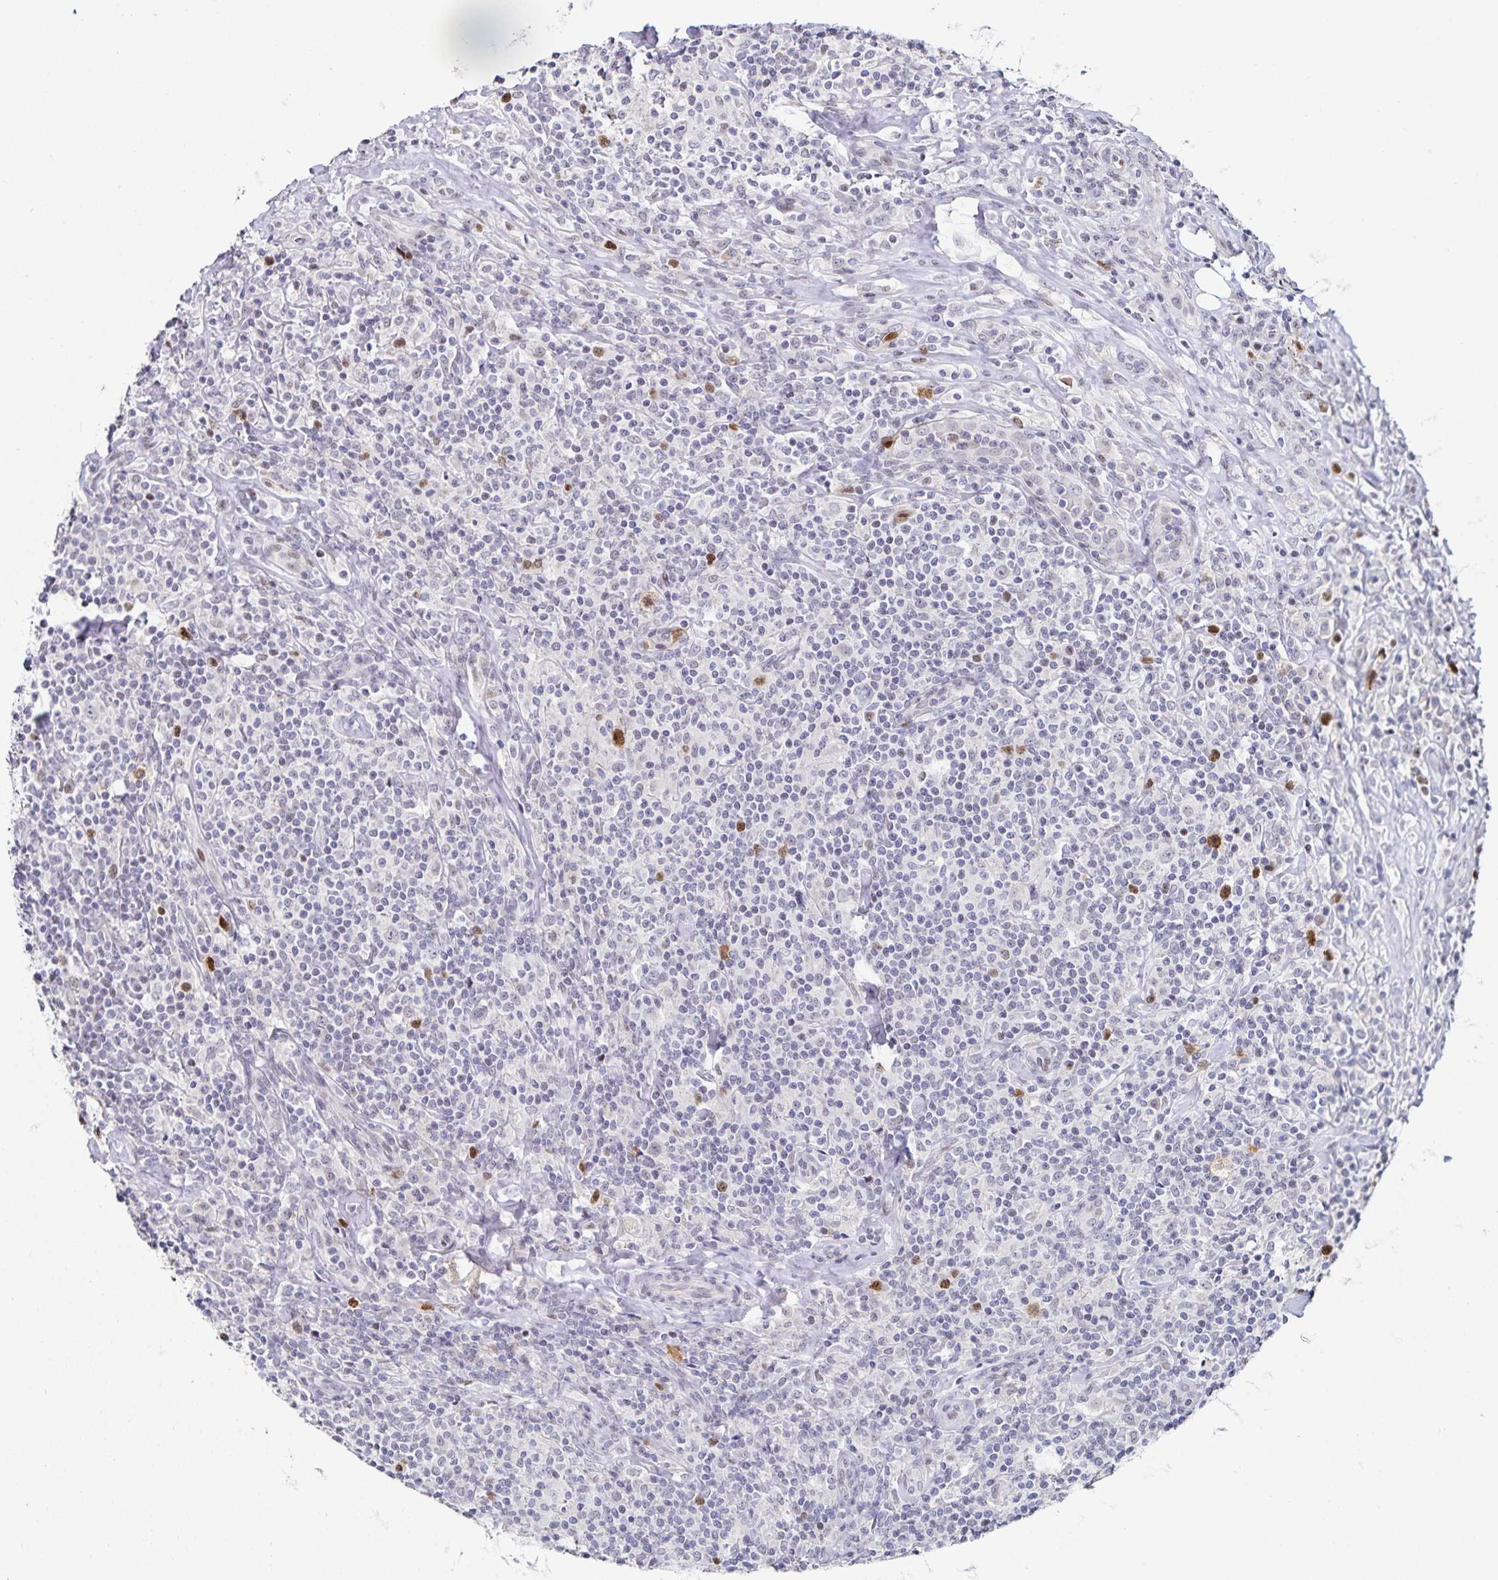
{"staining": {"intensity": "negative", "quantity": "none", "location": "none"}, "tissue": "lymphoma", "cell_type": "Tumor cells", "image_type": "cancer", "snomed": [{"axis": "morphology", "description": "Hodgkin's disease, NOS"}, {"axis": "morphology", "description": "Hodgkin's lymphoma, nodular sclerosis"}, {"axis": "topography", "description": "Lymph node"}], "caption": "A high-resolution histopathology image shows immunohistochemistry staining of lymphoma, which shows no significant staining in tumor cells.", "gene": "ANLN", "patient": {"sex": "female", "age": 10}}